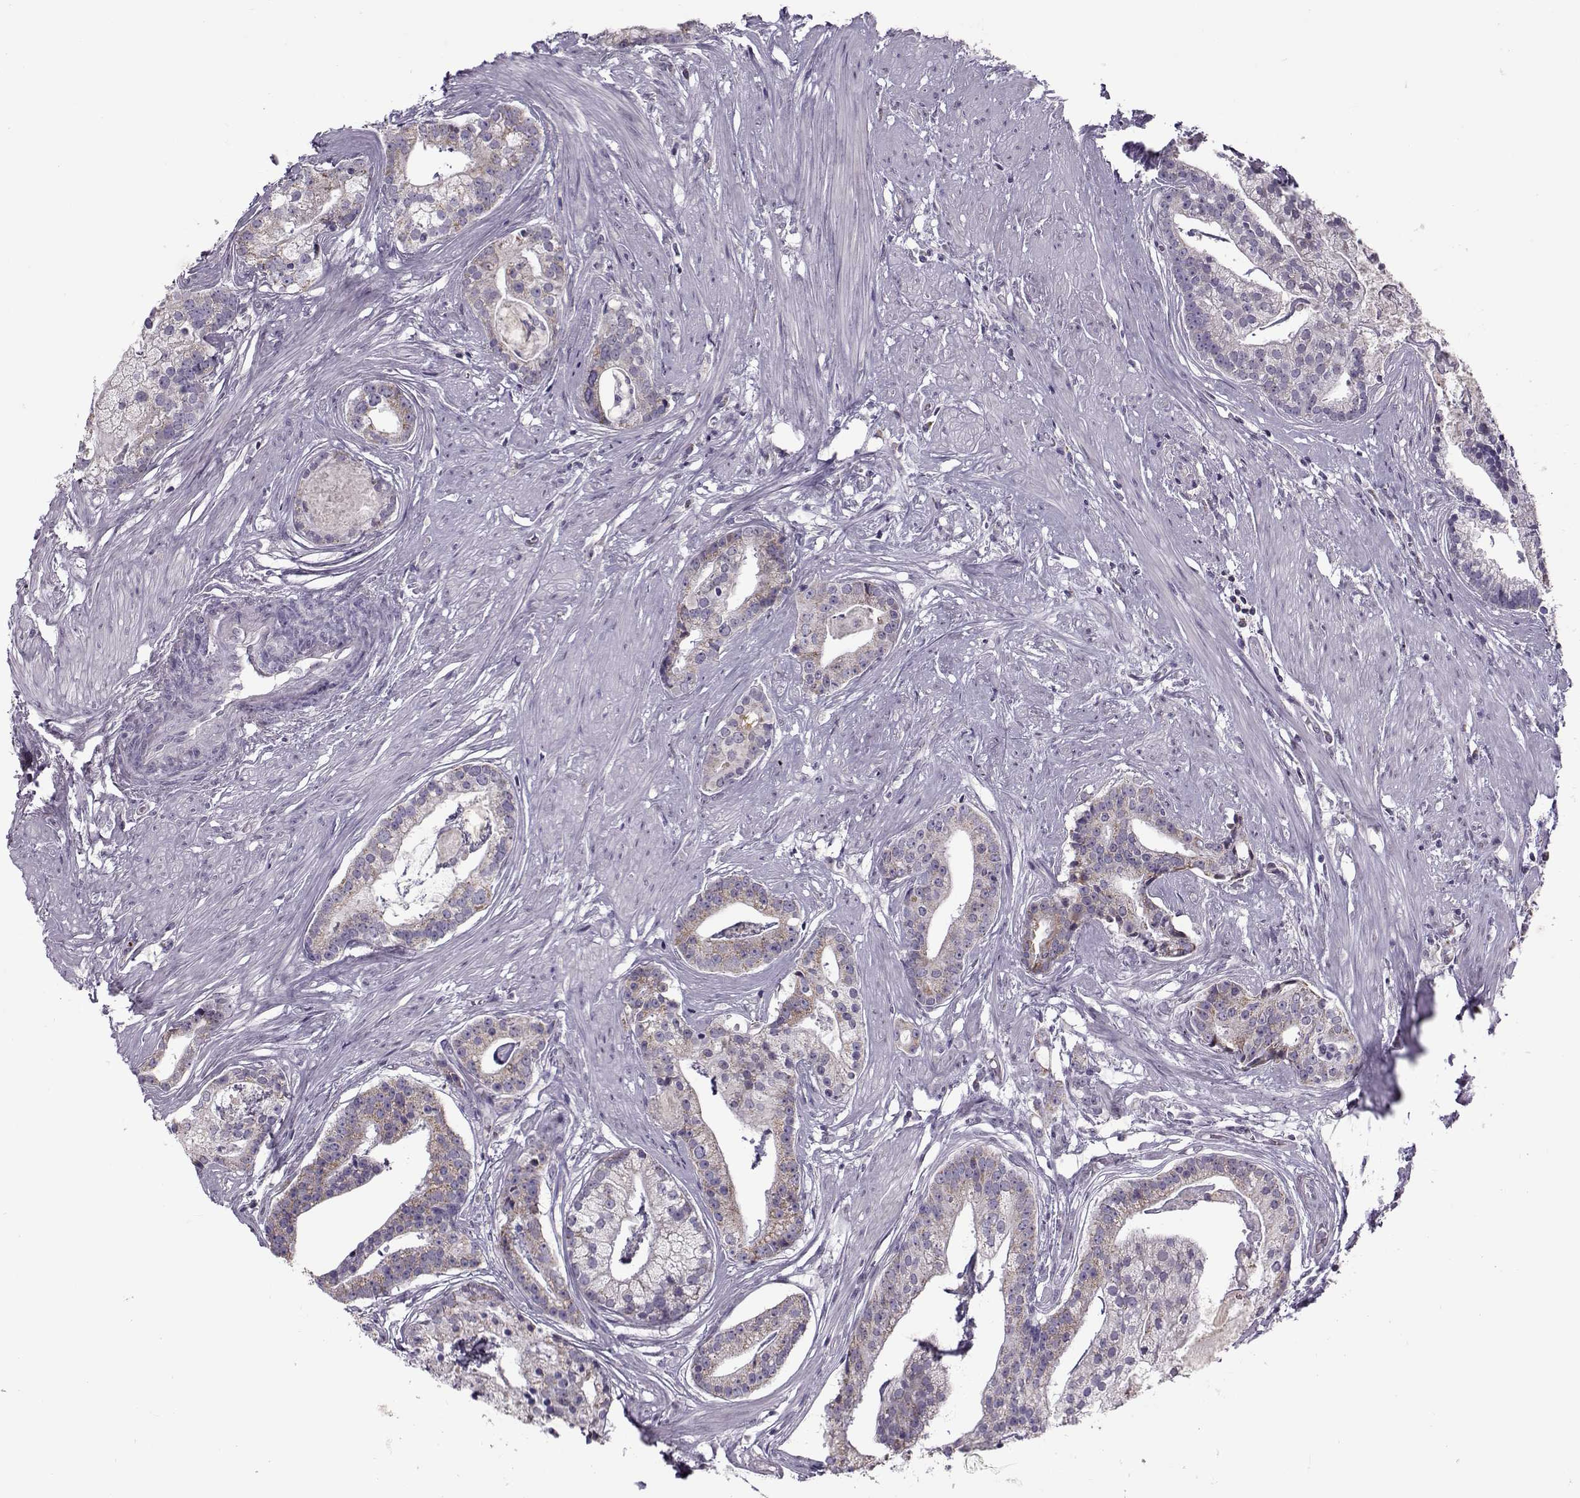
{"staining": {"intensity": "weak", "quantity": "<25%", "location": "cytoplasmic/membranous"}, "tissue": "prostate cancer", "cell_type": "Tumor cells", "image_type": "cancer", "snomed": [{"axis": "morphology", "description": "Adenocarcinoma, NOS"}, {"axis": "topography", "description": "Prostate and seminal vesicle, NOS"}, {"axis": "topography", "description": "Prostate"}], "caption": "This is an immunohistochemistry (IHC) histopathology image of human prostate cancer (adenocarcinoma). There is no expression in tumor cells.", "gene": "KLF17", "patient": {"sex": "male", "age": 44}}